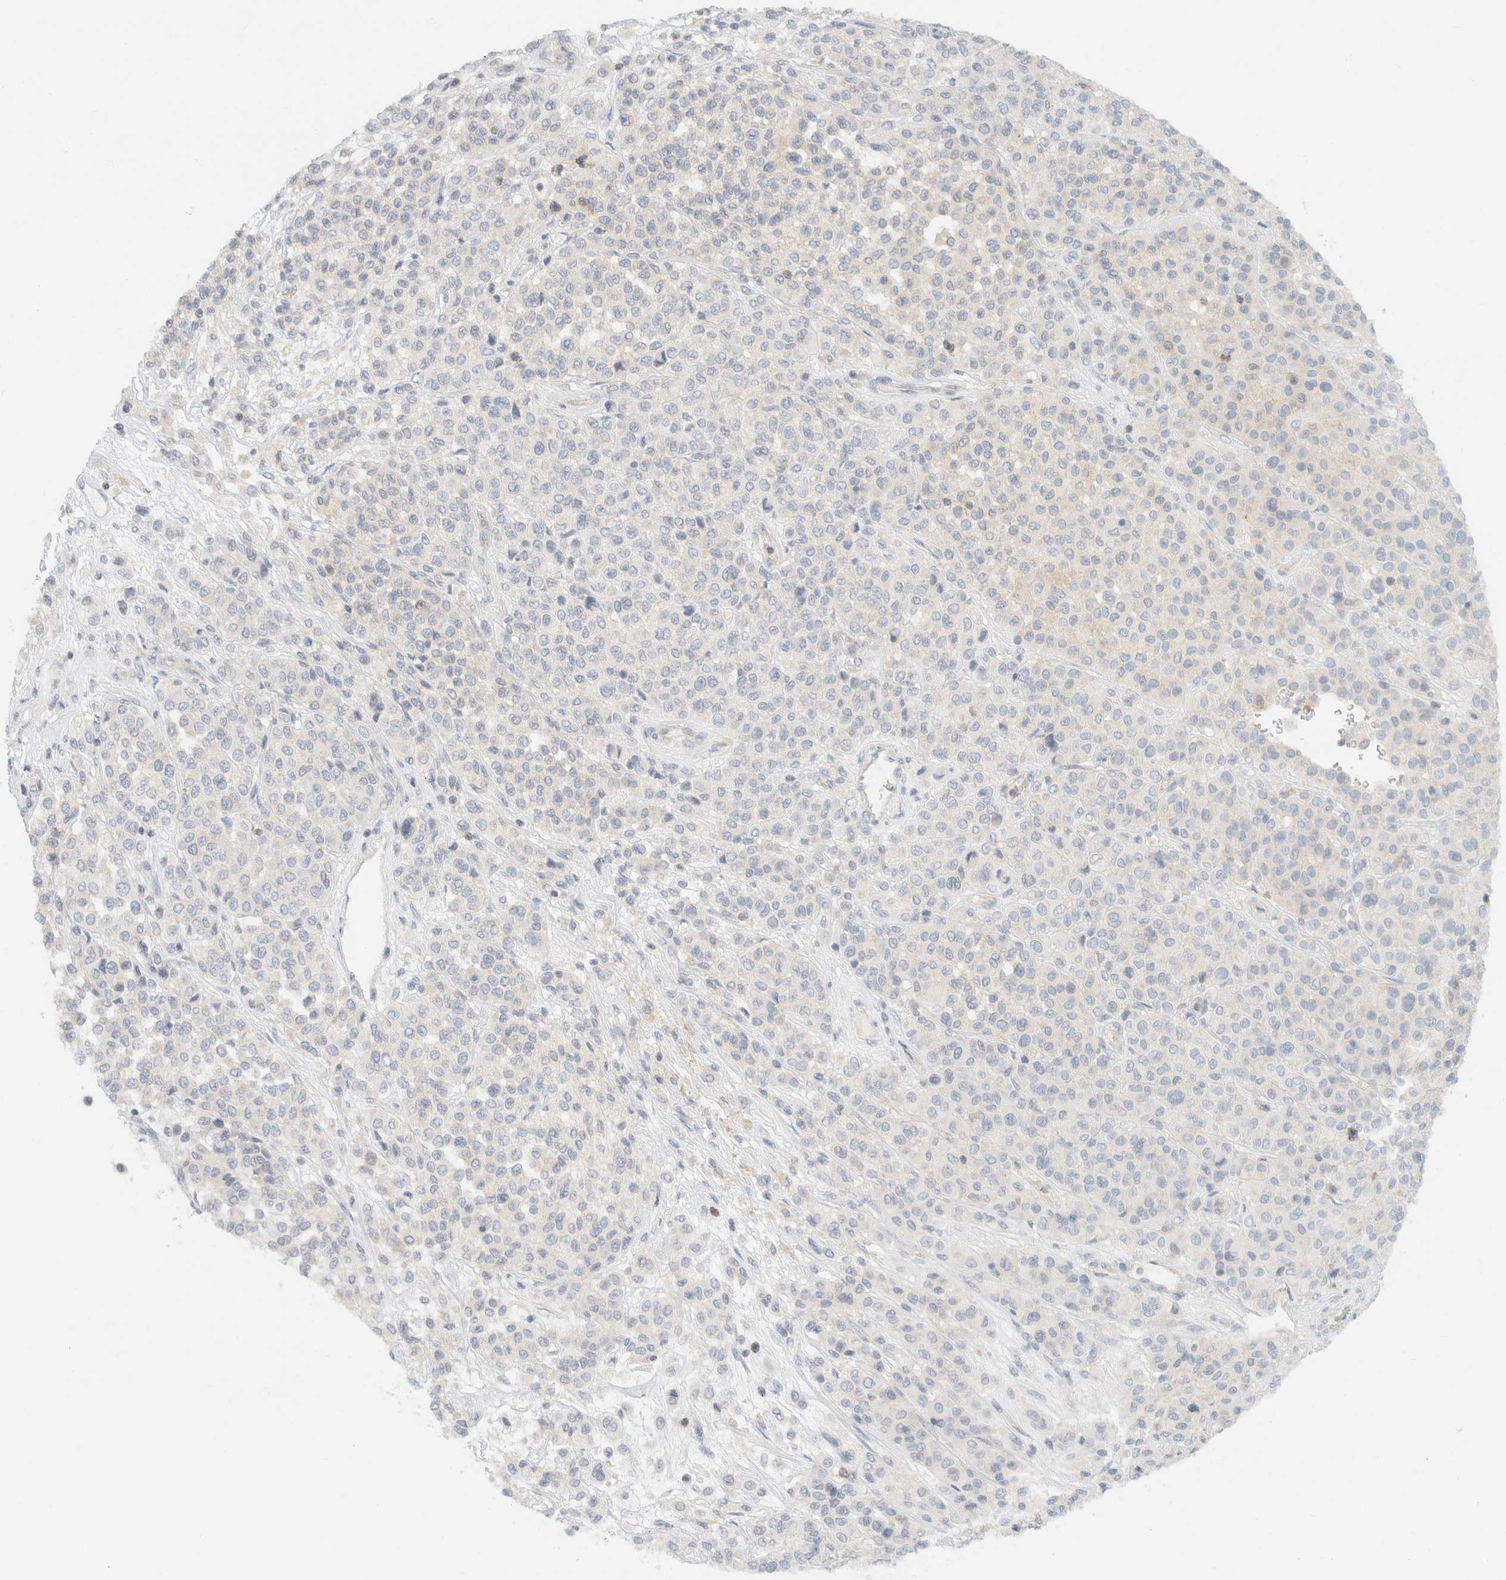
{"staining": {"intensity": "negative", "quantity": "none", "location": "none"}, "tissue": "melanoma", "cell_type": "Tumor cells", "image_type": "cancer", "snomed": [{"axis": "morphology", "description": "Malignant melanoma, Metastatic site"}, {"axis": "topography", "description": "Pancreas"}], "caption": "An IHC micrograph of melanoma is shown. There is no staining in tumor cells of melanoma.", "gene": "SH3GLB2", "patient": {"sex": "female", "age": 30}}